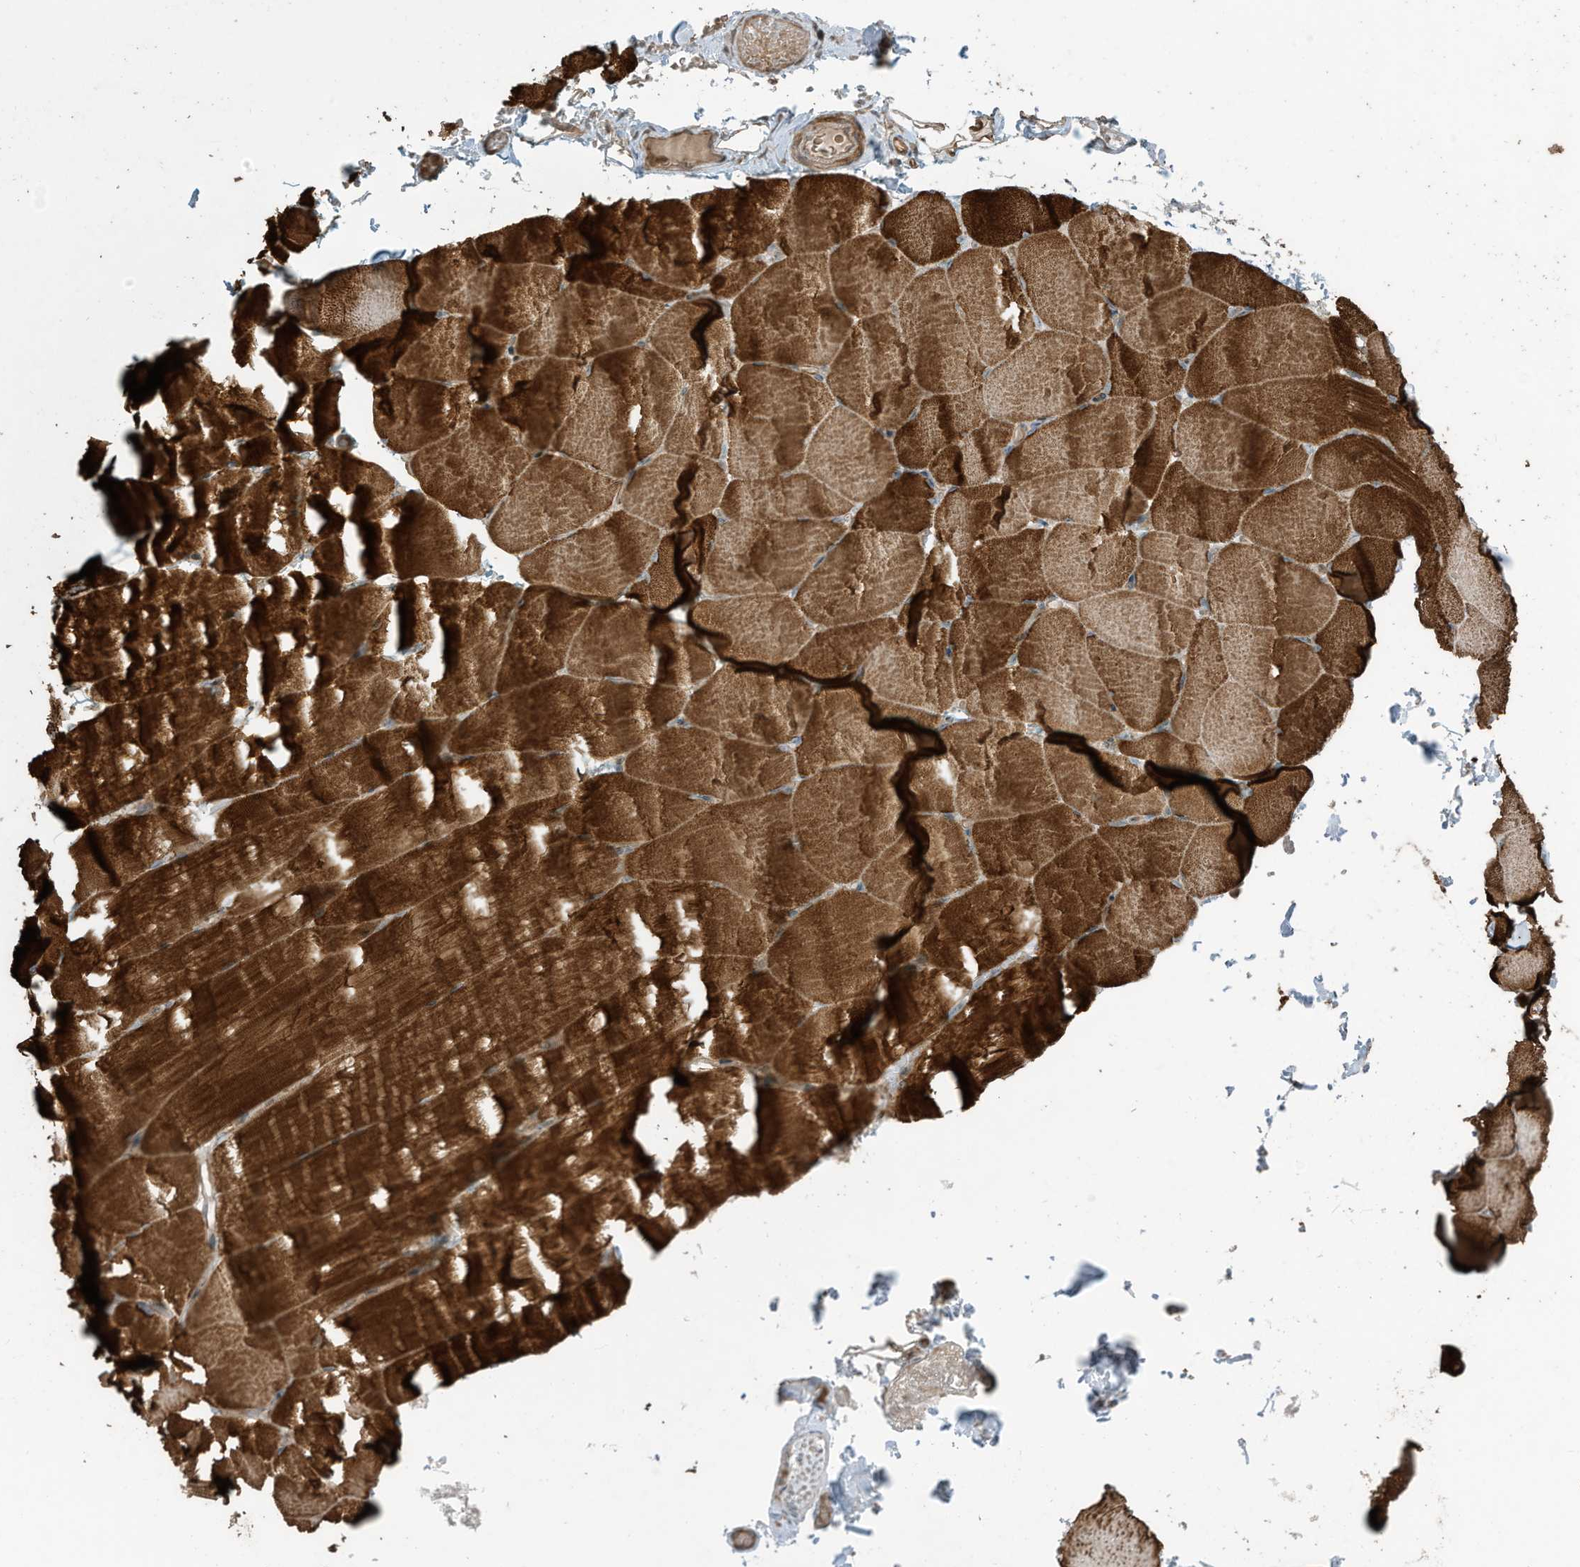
{"staining": {"intensity": "strong", "quantity": ">75%", "location": "cytoplasmic/membranous"}, "tissue": "skeletal muscle", "cell_type": "Myocytes", "image_type": "normal", "snomed": [{"axis": "morphology", "description": "Normal tissue, NOS"}, {"axis": "topography", "description": "Skeletal muscle"}, {"axis": "topography", "description": "Parathyroid gland"}], "caption": "Immunohistochemistry staining of unremarkable skeletal muscle, which displays high levels of strong cytoplasmic/membranous positivity in about >75% of myocytes indicating strong cytoplasmic/membranous protein positivity. The staining was performed using DAB (3,3'-diaminobenzidine) (brown) for protein detection and nuclei were counterstained in hematoxylin (blue).", "gene": "ZNF653", "patient": {"sex": "female", "age": 37}}